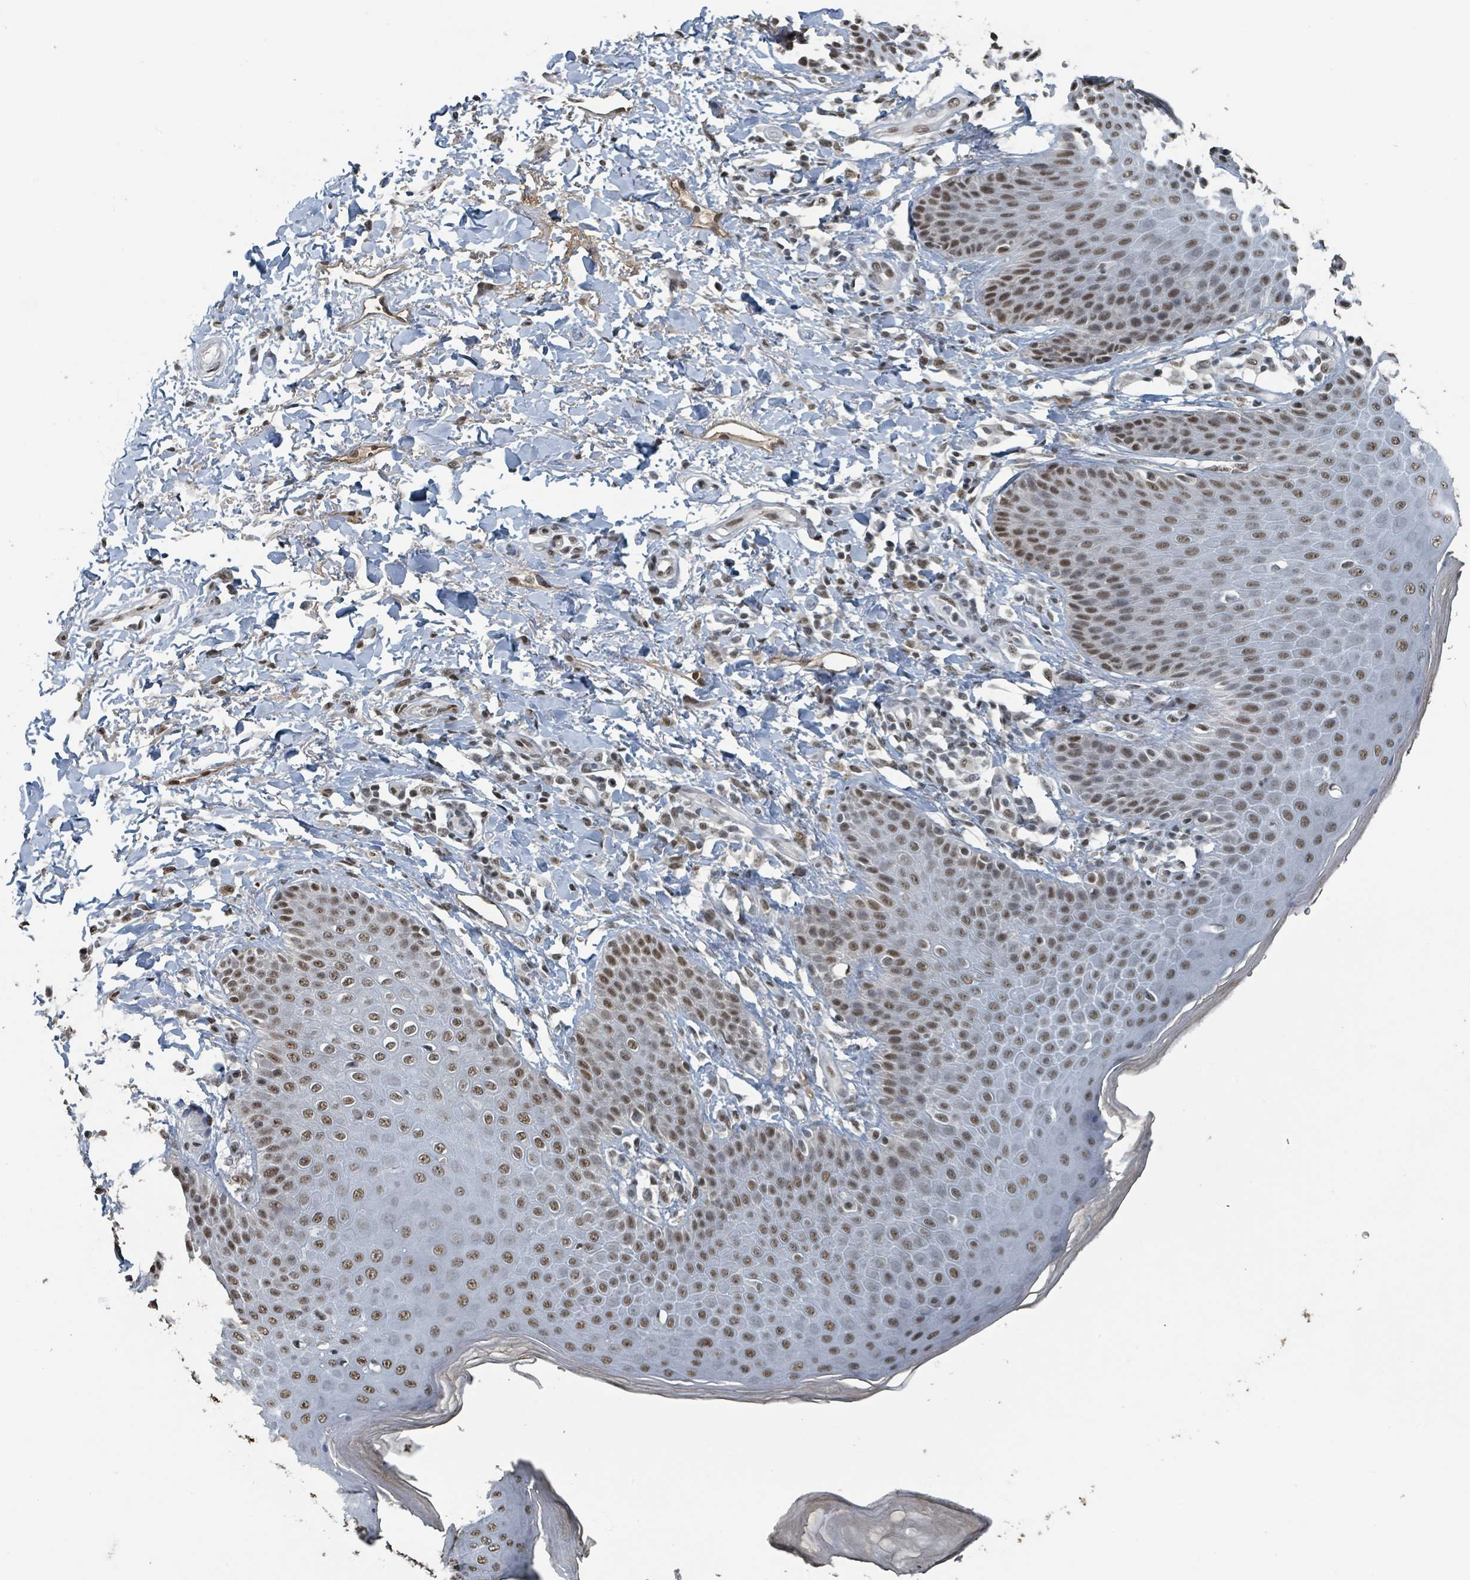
{"staining": {"intensity": "moderate", "quantity": ">75%", "location": "nuclear"}, "tissue": "skin", "cell_type": "Epidermal cells", "image_type": "normal", "snomed": [{"axis": "morphology", "description": "Normal tissue, NOS"}, {"axis": "topography", "description": "Peripheral nerve tissue"}], "caption": "Unremarkable skin reveals moderate nuclear staining in about >75% of epidermal cells The staining was performed using DAB, with brown indicating positive protein expression. Nuclei are stained blue with hematoxylin..", "gene": "PHIP", "patient": {"sex": "male", "age": 51}}